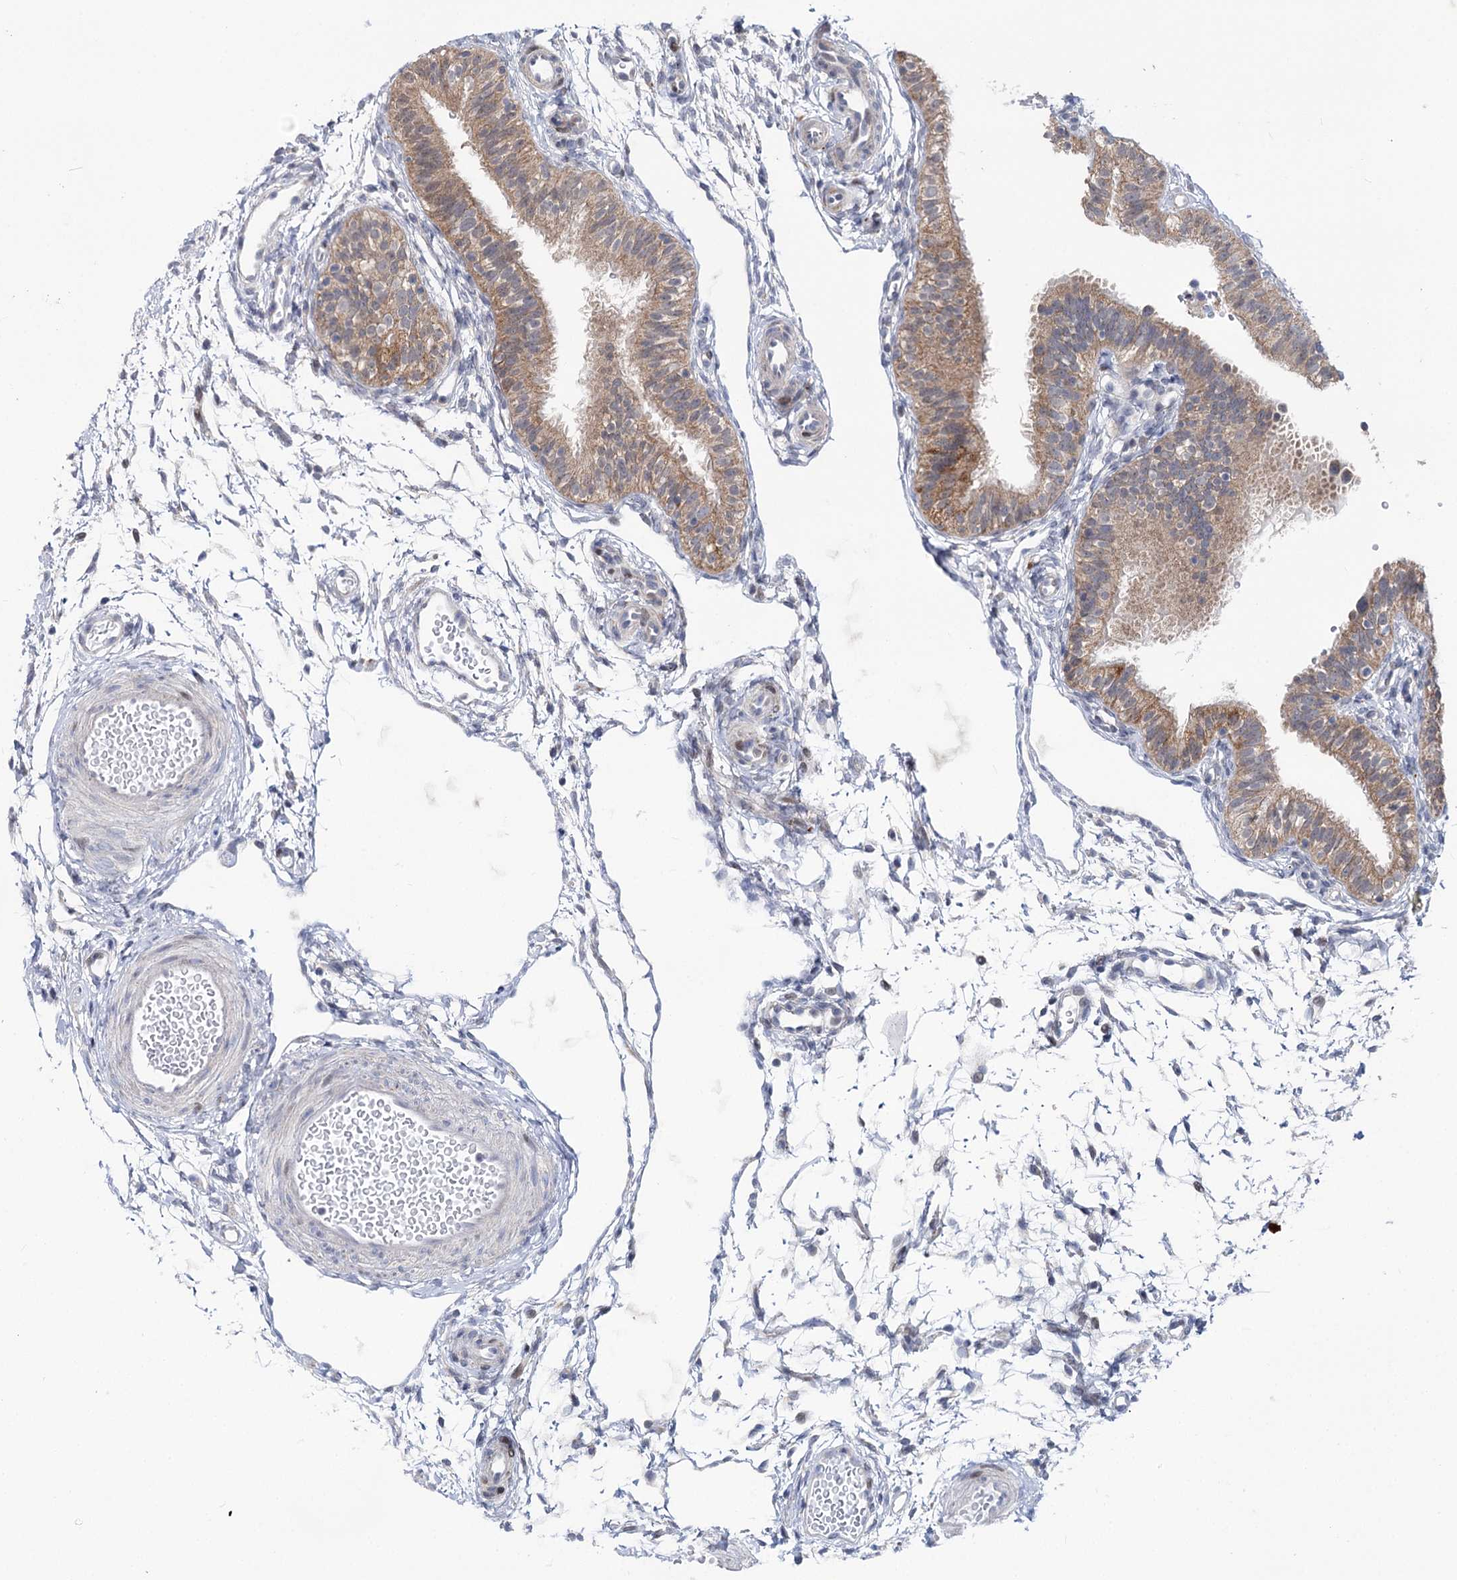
{"staining": {"intensity": "moderate", "quantity": ">75%", "location": "cytoplasmic/membranous"}, "tissue": "fallopian tube", "cell_type": "Glandular cells", "image_type": "normal", "snomed": [{"axis": "morphology", "description": "Normal tissue, NOS"}, {"axis": "topography", "description": "Fallopian tube"}], "caption": "About >75% of glandular cells in unremarkable fallopian tube display moderate cytoplasmic/membranous protein positivity as visualized by brown immunohistochemical staining.", "gene": "PTGR1", "patient": {"sex": "female", "age": 35}}